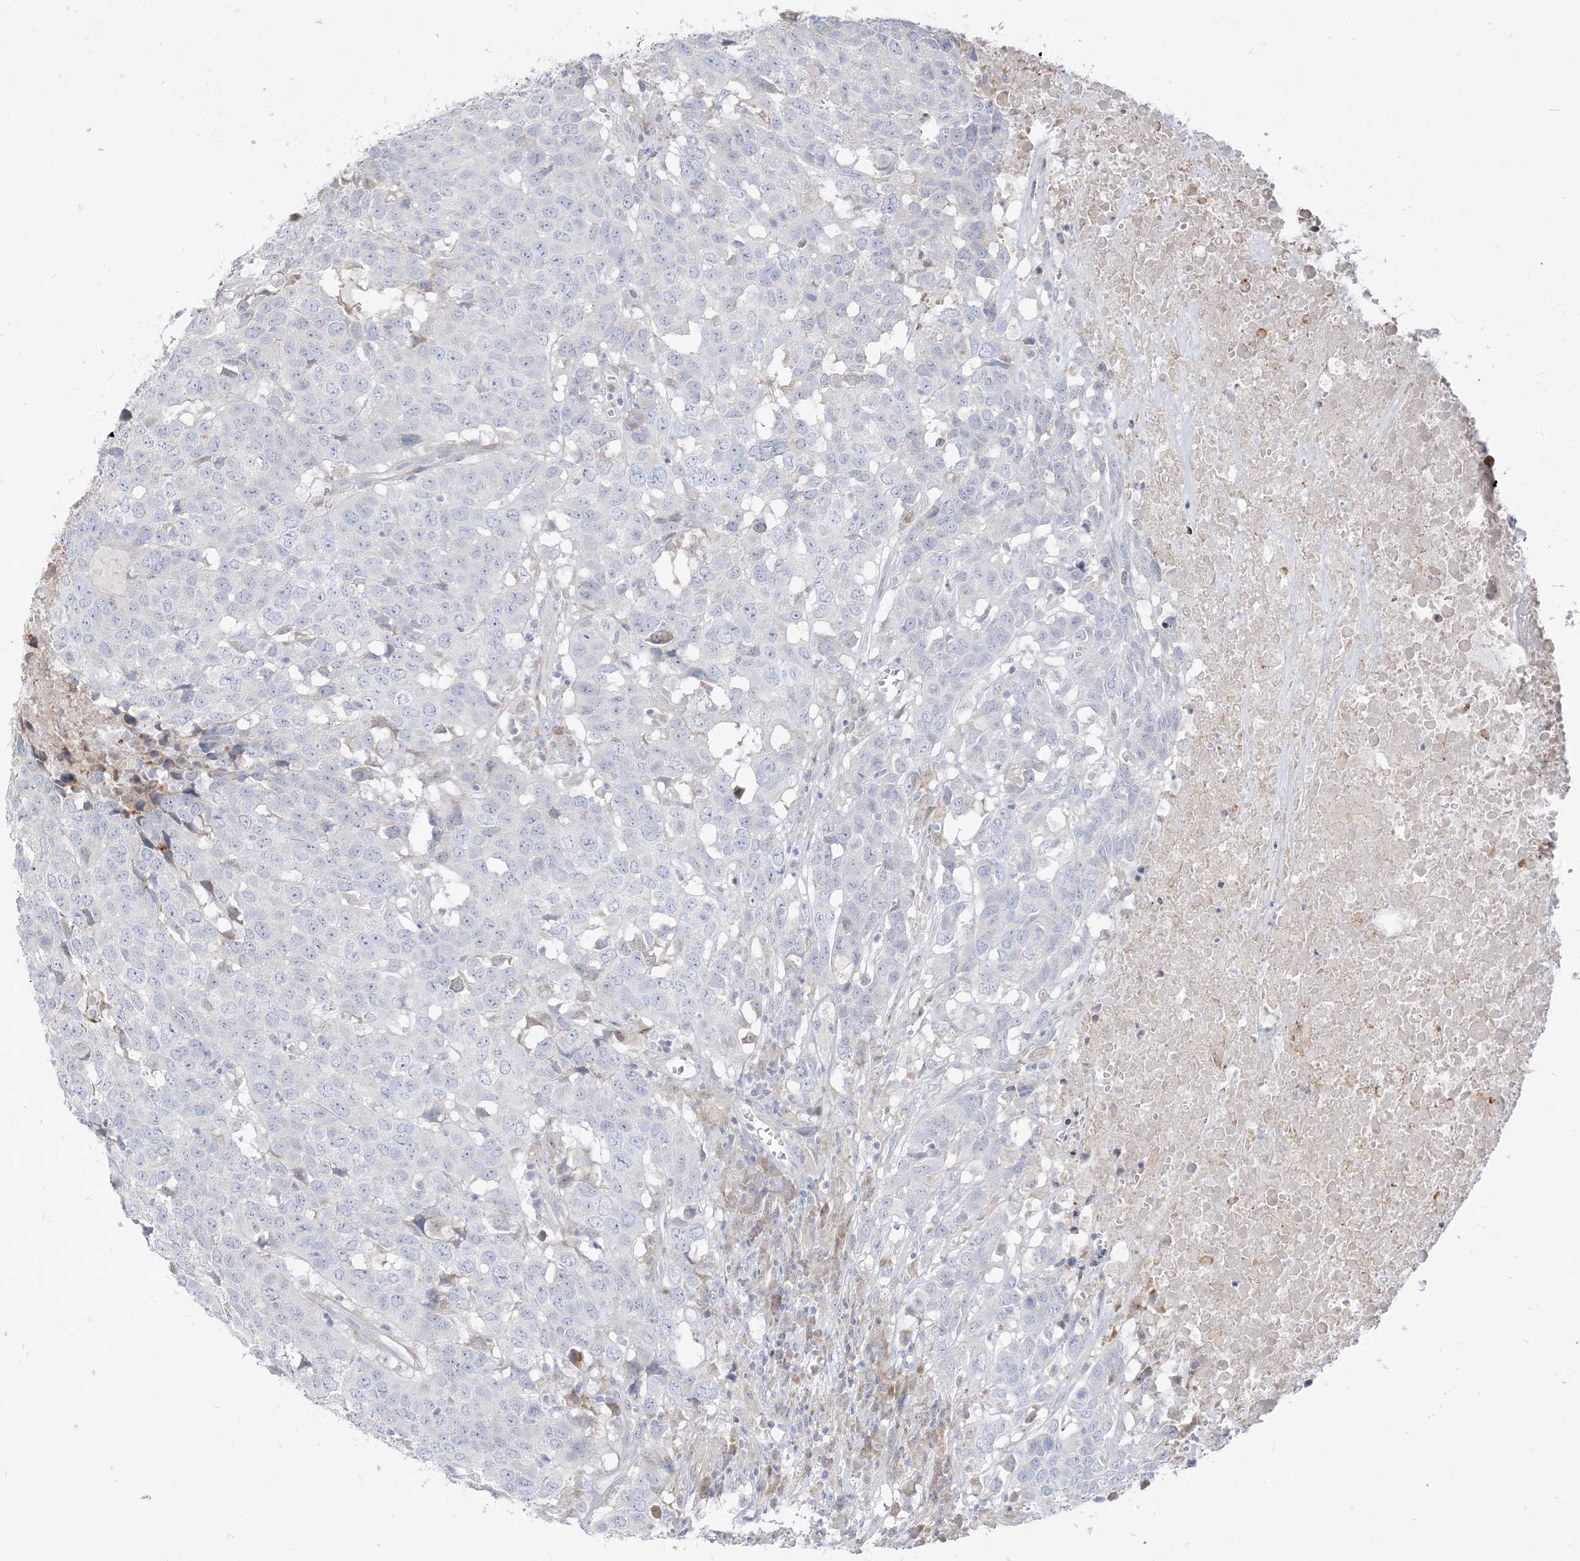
{"staining": {"intensity": "negative", "quantity": "none", "location": "none"}, "tissue": "head and neck cancer", "cell_type": "Tumor cells", "image_type": "cancer", "snomed": [{"axis": "morphology", "description": "Squamous cell carcinoma, NOS"}, {"axis": "topography", "description": "Head-Neck"}], "caption": "Tumor cells are negative for brown protein staining in head and neck squamous cell carcinoma.", "gene": "LOXL3", "patient": {"sex": "male", "age": 66}}